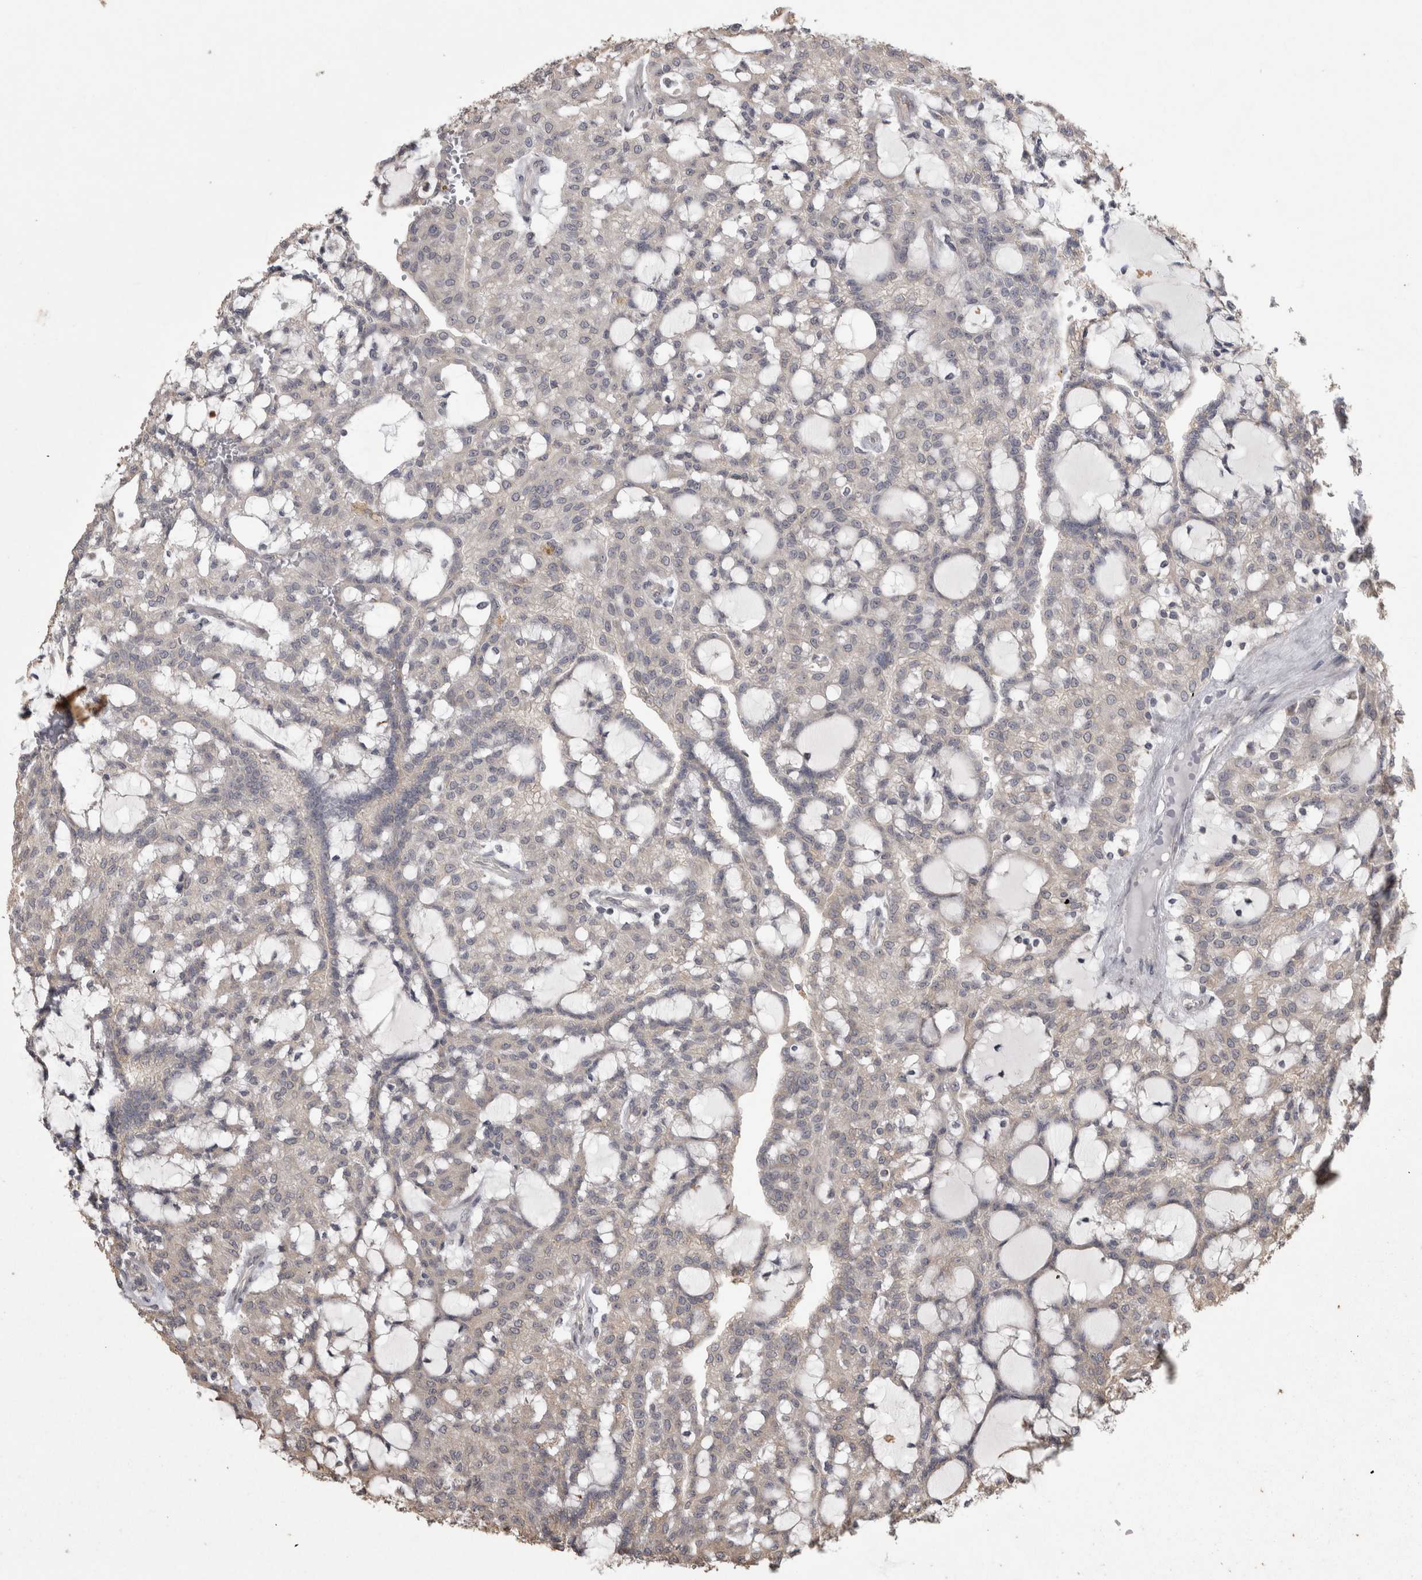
{"staining": {"intensity": "negative", "quantity": "none", "location": "none"}, "tissue": "renal cancer", "cell_type": "Tumor cells", "image_type": "cancer", "snomed": [{"axis": "morphology", "description": "Adenocarcinoma, NOS"}, {"axis": "topography", "description": "Kidney"}], "caption": "Human adenocarcinoma (renal) stained for a protein using IHC exhibits no expression in tumor cells.", "gene": "RAB29", "patient": {"sex": "male", "age": 63}}